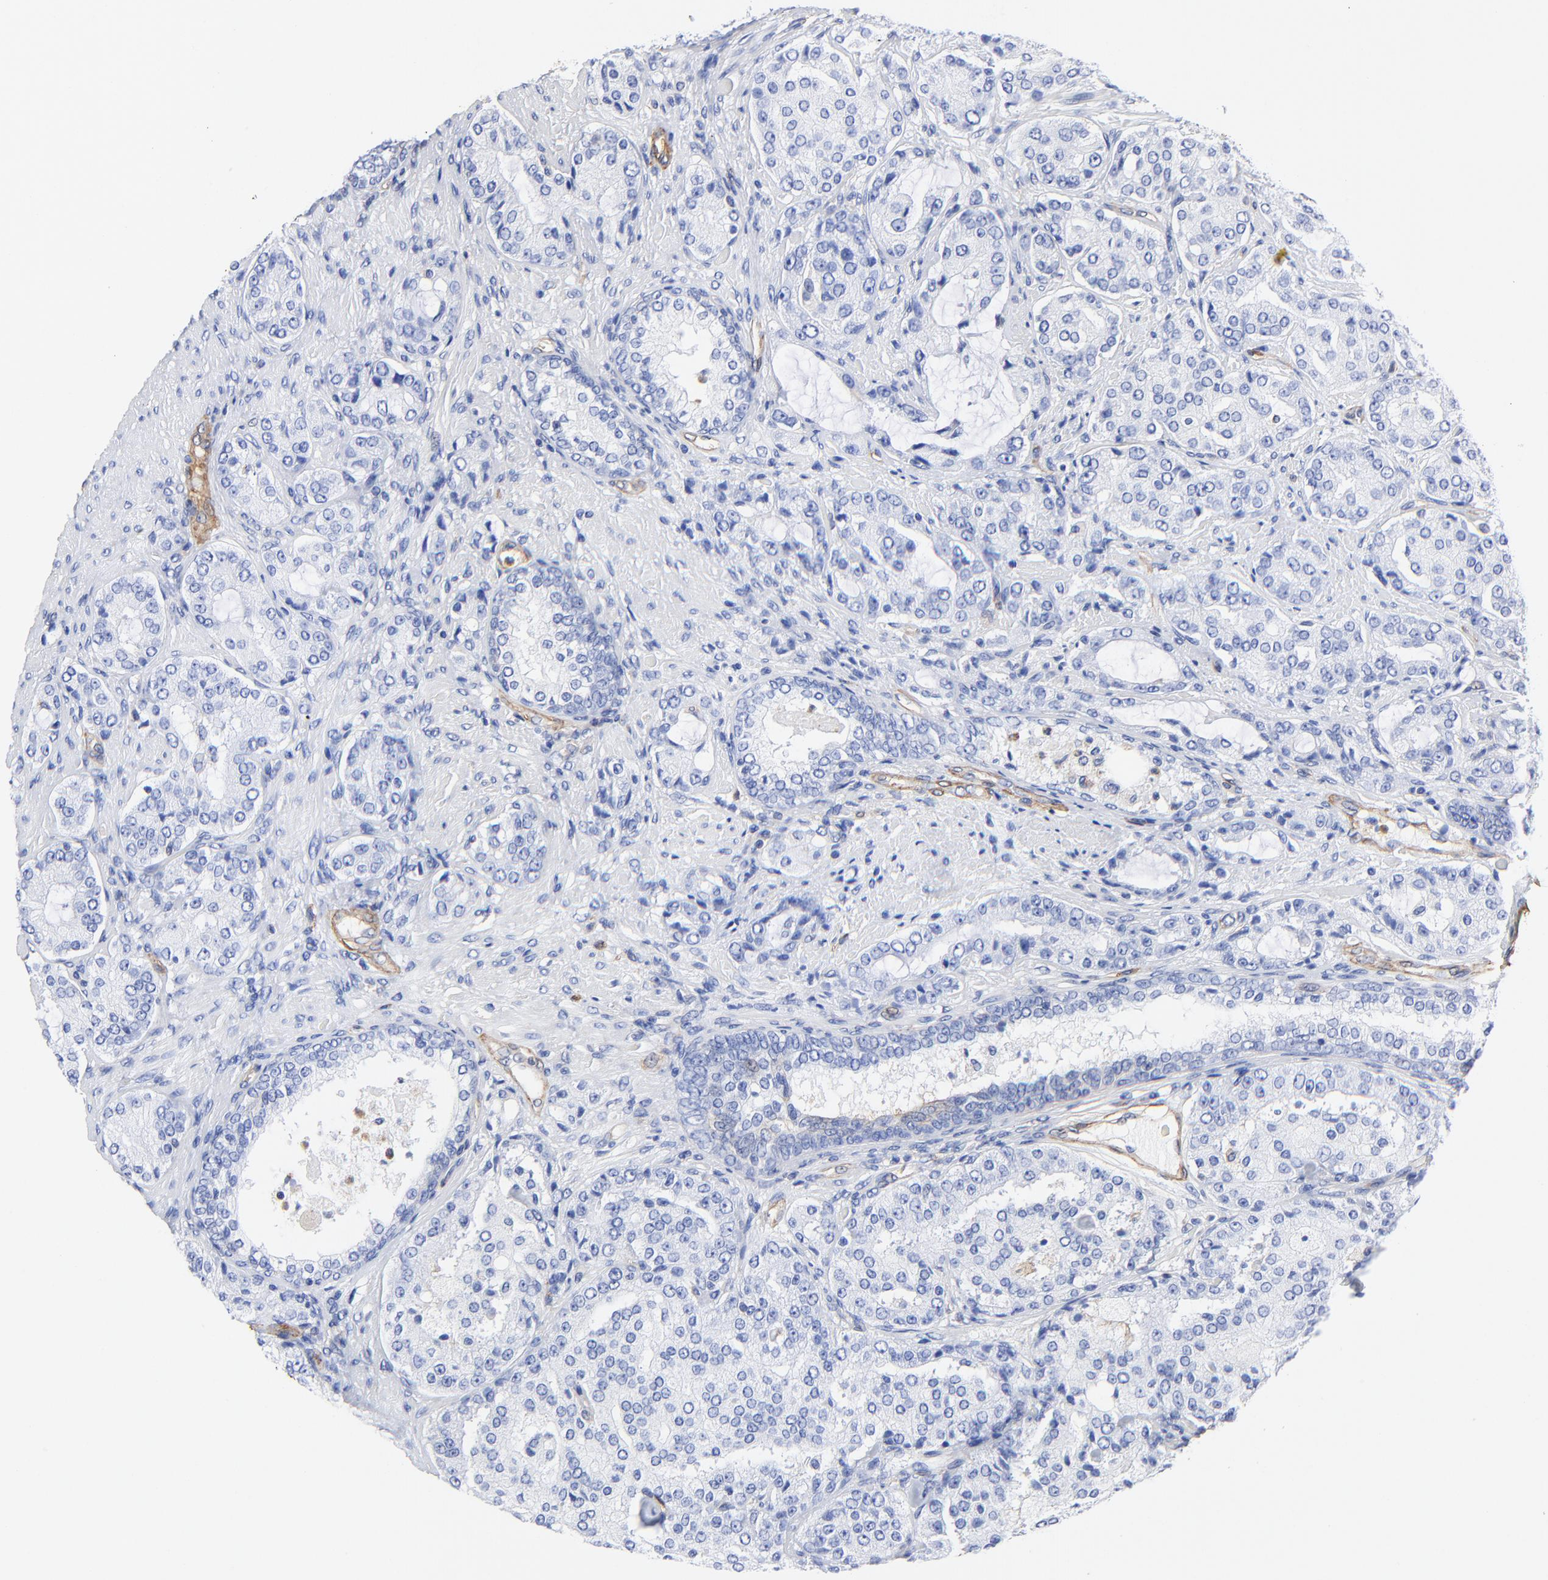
{"staining": {"intensity": "negative", "quantity": "none", "location": "none"}, "tissue": "prostate cancer", "cell_type": "Tumor cells", "image_type": "cancer", "snomed": [{"axis": "morphology", "description": "Adenocarcinoma, High grade"}, {"axis": "topography", "description": "Prostate"}], "caption": "The micrograph reveals no significant expression in tumor cells of prostate cancer (high-grade adenocarcinoma). The staining was performed using DAB to visualize the protein expression in brown, while the nuclei were stained in blue with hematoxylin (Magnification: 20x).", "gene": "TAGLN2", "patient": {"sex": "male", "age": 72}}